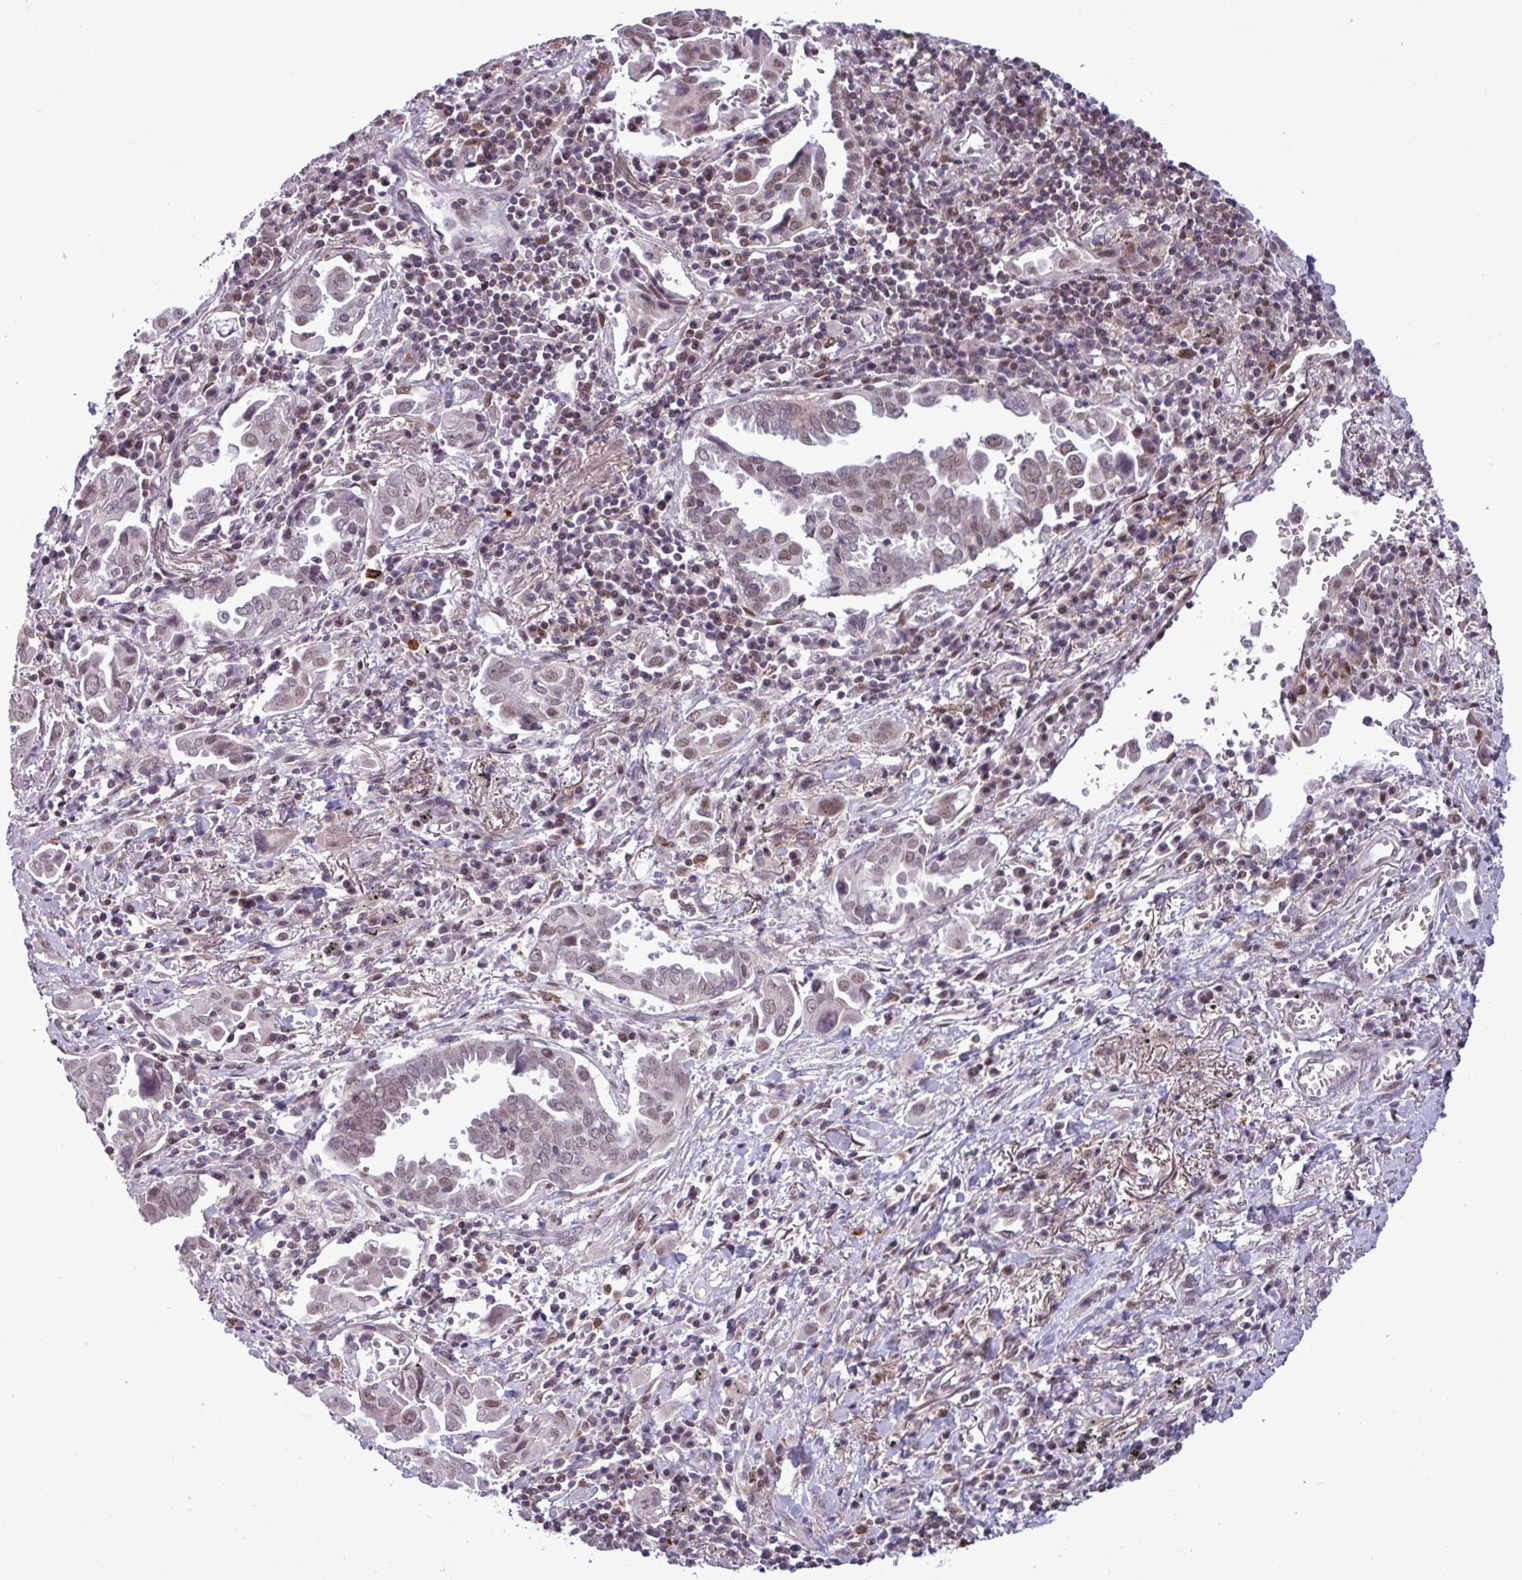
{"staining": {"intensity": "moderate", "quantity": "25%-75%", "location": "nuclear"}, "tissue": "lung cancer", "cell_type": "Tumor cells", "image_type": "cancer", "snomed": [{"axis": "morphology", "description": "Adenocarcinoma, NOS"}, {"axis": "topography", "description": "Lung"}], "caption": "Protein expression analysis of lung cancer reveals moderate nuclear expression in approximately 25%-75% of tumor cells.", "gene": "NOTCH2", "patient": {"sex": "male", "age": 76}}